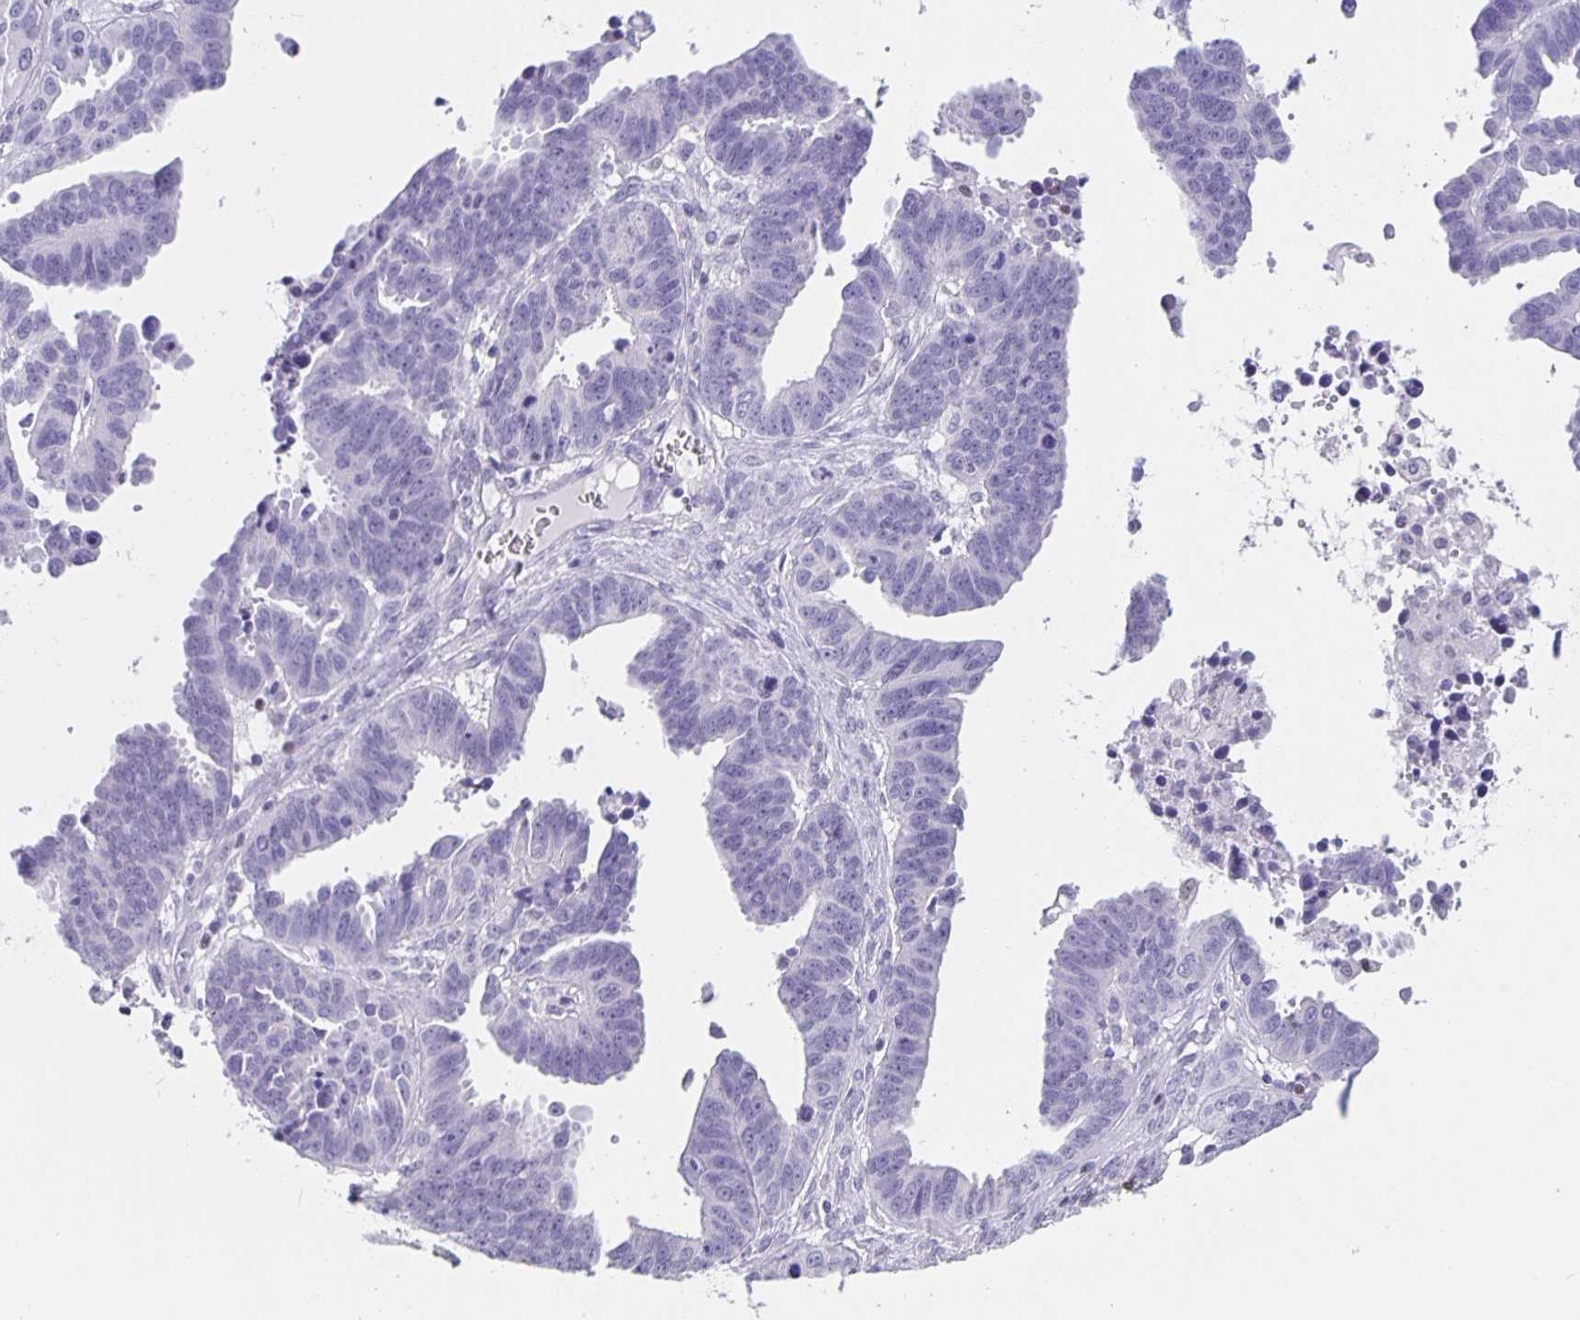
{"staining": {"intensity": "negative", "quantity": "none", "location": "none"}, "tissue": "ovarian cancer", "cell_type": "Tumor cells", "image_type": "cancer", "snomed": [{"axis": "morphology", "description": "Carcinoma, endometroid"}, {"axis": "morphology", "description": "Cystadenocarcinoma, serous, NOS"}, {"axis": "topography", "description": "Ovary"}], "caption": "Immunohistochemical staining of human ovarian cancer (endometroid carcinoma) shows no significant staining in tumor cells. The staining is performed using DAB brown chromogen with nuclei counter-stained in using hematoxylin.", "gene": "SATB2", "patient": {"sex": "female", "age": 45}}